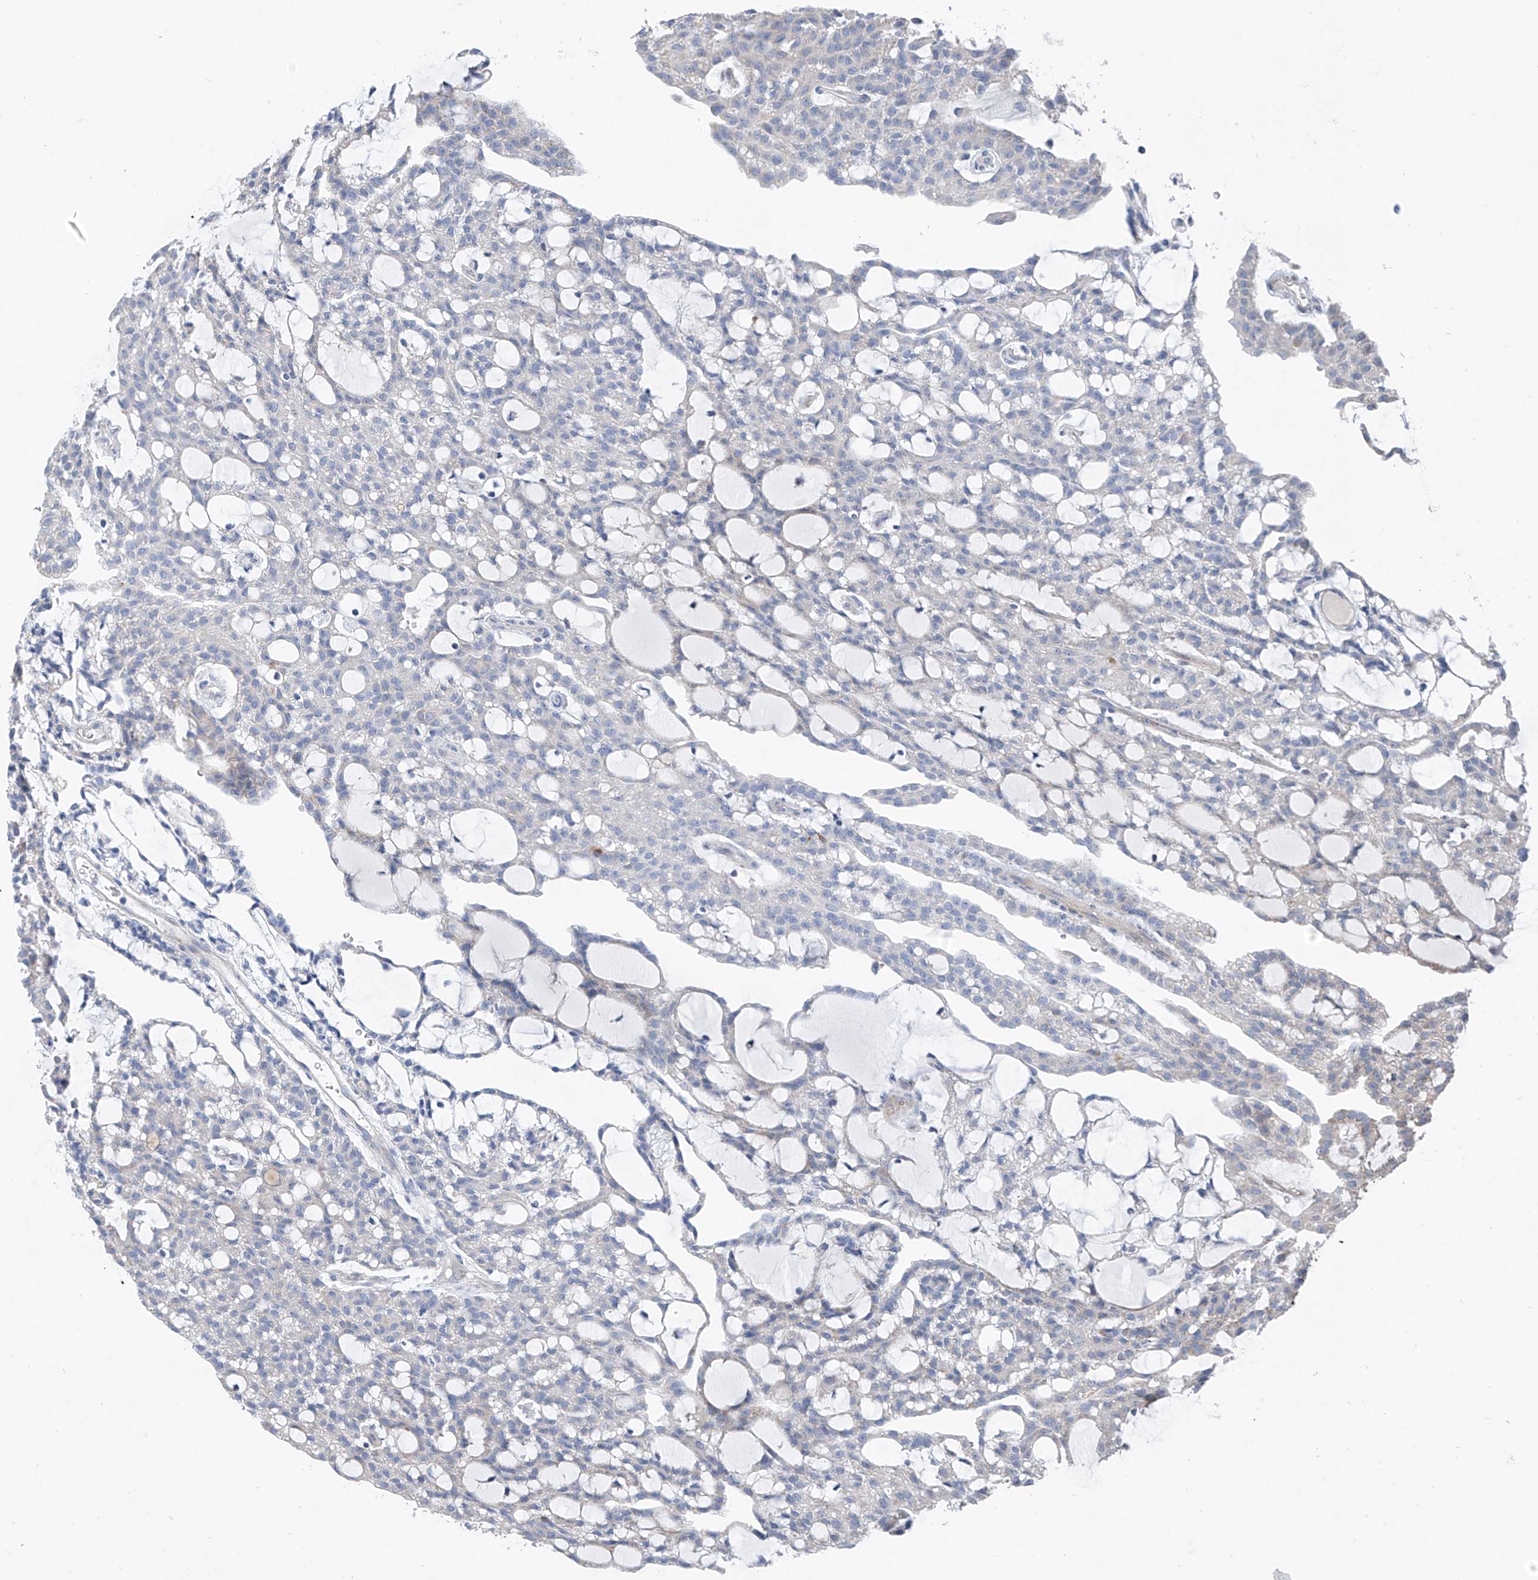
{"staining": {"intensity": "negative", "quantity": "none", "location": "none"}, "tissue": "renal cancer", "cell_type": "Tumor cells", "image_type": "cancer", "snomed": [{"axis": "morphology", "description": "Adenocarcinoma, NOS"}, {"axis": "topography", "description": "Kidney"}], "caption": "DAB (3,3'-diaminobenzidine) immunohistochemical staining of human adenocarcinoma (renal) reveals no significant expression in tumor cells.", "gene": "SYN3", "patient": {"sex": "male", "age": 63}}